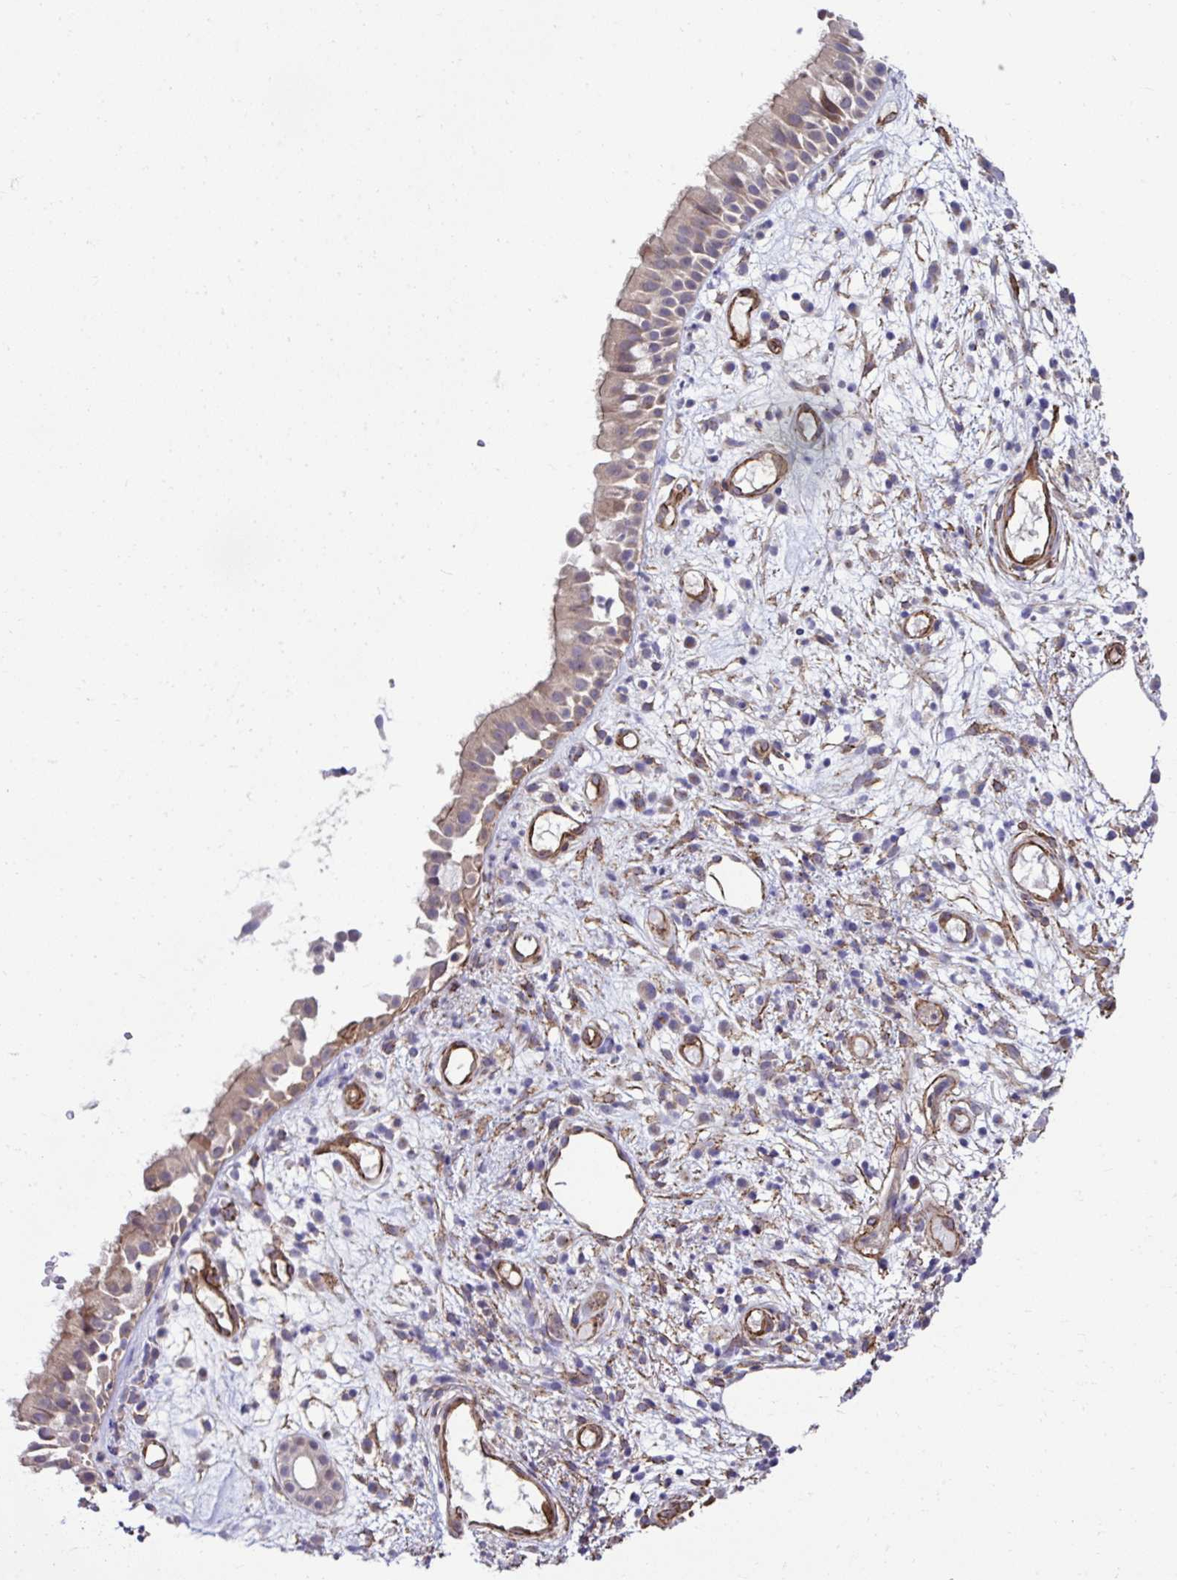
{"staining": {"intensity": "moderate", "quantity": "25%-75%", "location": "cytoplasmic/membranous"}, "tissue": "nasopharynx", "cell_type": "Respiratory epithelial cells", "image_type": "normal", "snomed": [{"axis": "morphology", "description": "Normal tissue, NOS"}, {"axis": "morphology", "description": "Inflammation, NOS"}, {"axis": "topography", "description": "Nasopharynx"}], "caption": "This histopathology image exhibits normal nasopharynx stained with IHC to label a protein in brown. The cytoplasmic/membranous of respiratory epithelial cells show moderate positivity for the protein. Nuclei are counter-stained blue.", "gene": "TRIM52", "patient": {"sex": "male", "age": 54}}